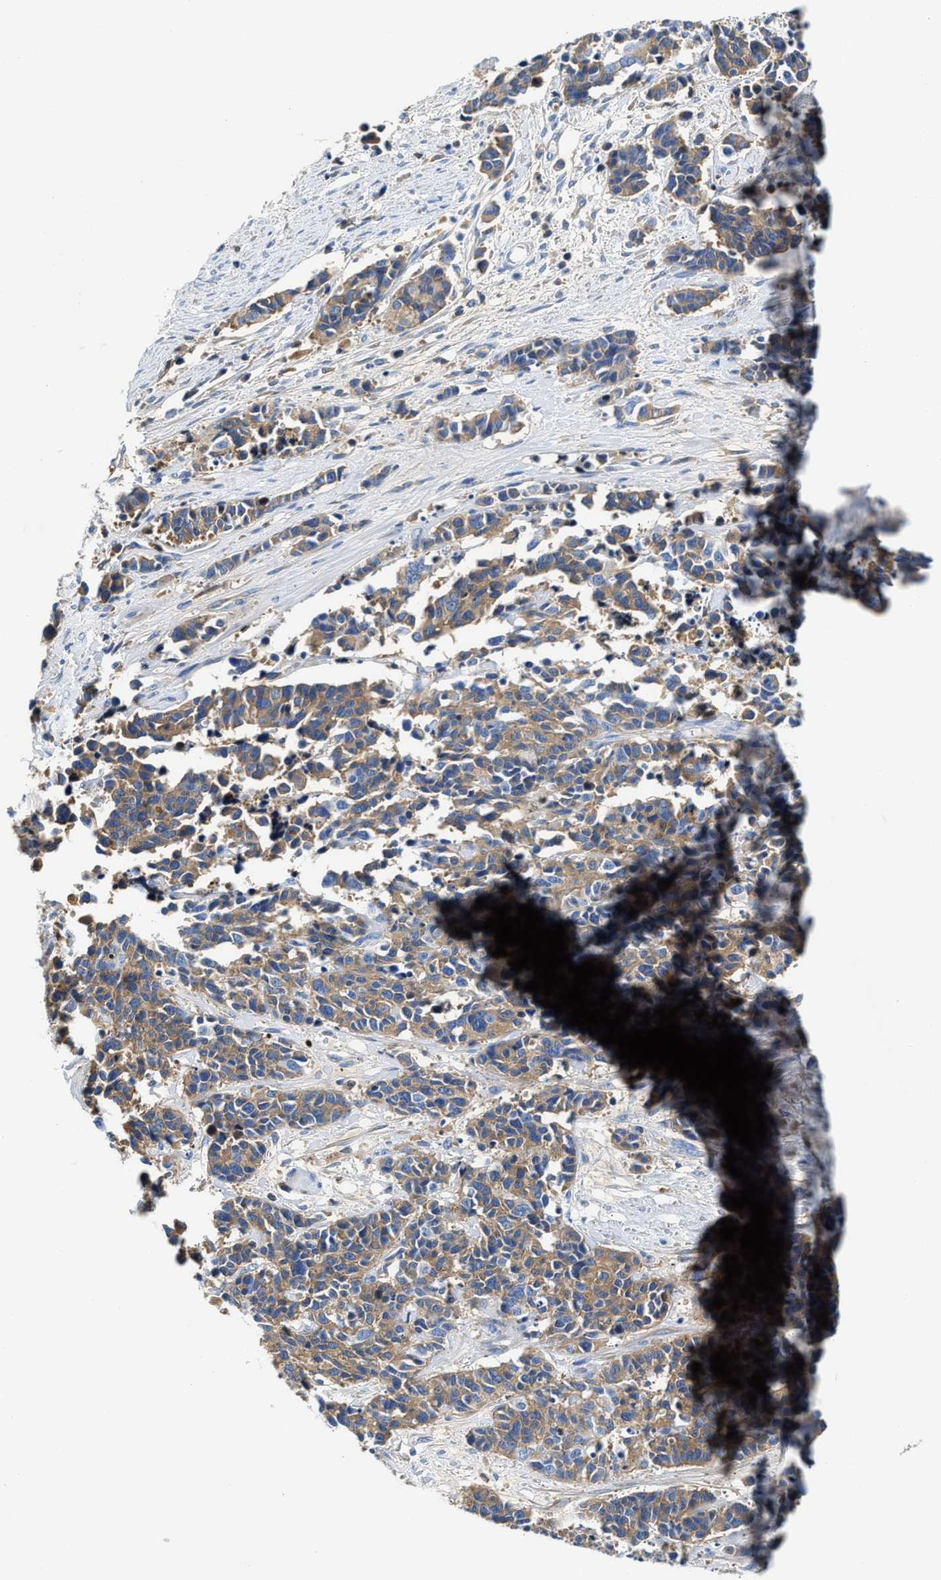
{"staining": {"intensity": "moderate", "quantity": ">75%", "location": "cytoplasmic/membranous"}, "tissue": "cervical cancer", "cell_type": "Tumor cells", "image_type": "cancer", "snomed": [{"axis": "morphology", "description": "Squamous cell carcinoma, NOS"}, {"axis": "topography", "description": "Cervix"}], "caption": "Immunohistochemistry (DAB (3,3'-diaminobenzidine)) staining of squamous cell carcinoma (cervical) shows moderate cytoplasmic/membranous protein expression in approximately >75% of tumor cells. (DAB (3,3'-diaminobenzidine) IHC with brightfield microscopy, high magnification).", "gene": "GC", "patient": {"sex": "female", "age": 35}}